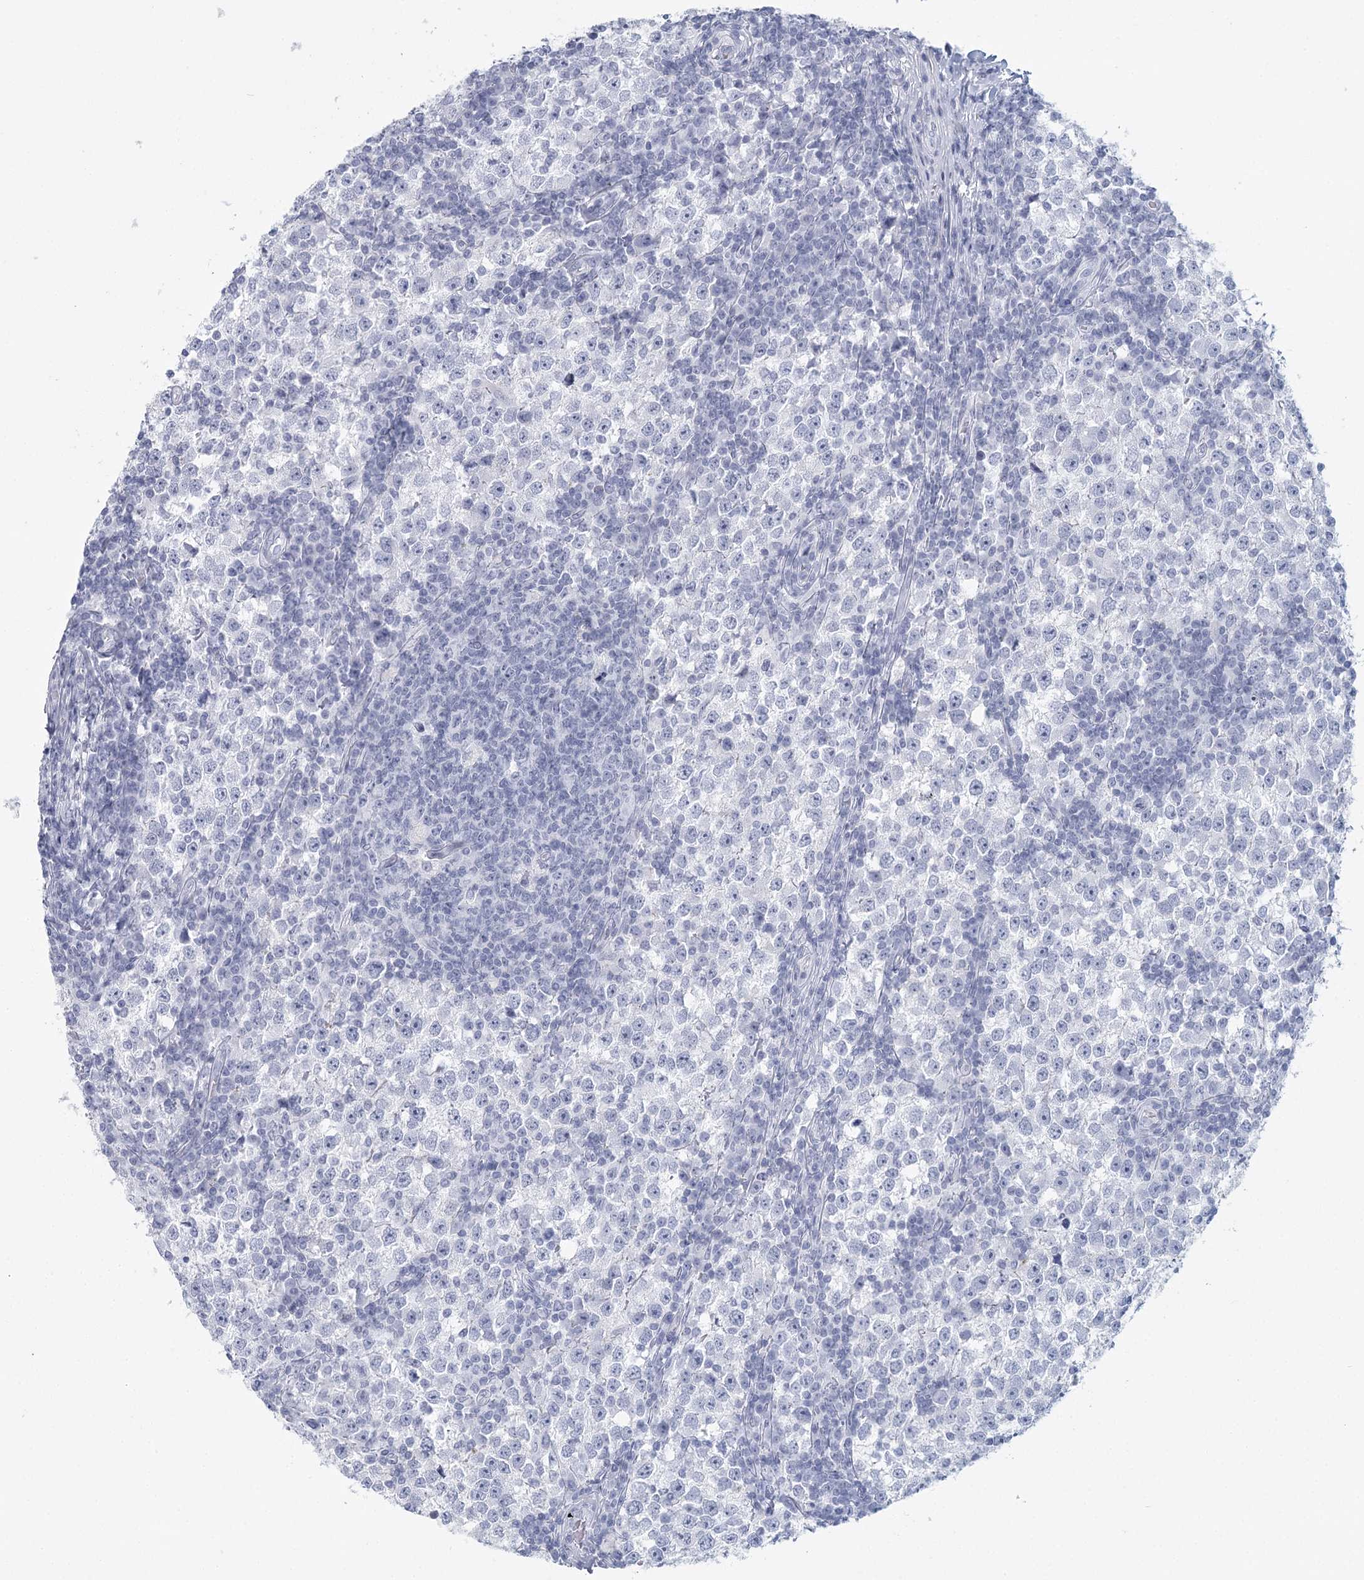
{"staining": {"intensity": "negative", "quantity": "none", "location": "none"}, "tissue": "testis cancer", "cell_type": "Tumor cells", "image_type": "cancer", "snomed": [{"axis": "morphology", "description": "Seminoma, NOS"}, {"axis": "topography", "description": "Testis"}], "caption": "High power microscopy histopathology image of an immunohistochemistry (IHC) micrograph of seminoma (testis), revealing no significant staining in tumor cells.", "gene": "WNT8B", "patient": {"sex": "male", "age": 65}}